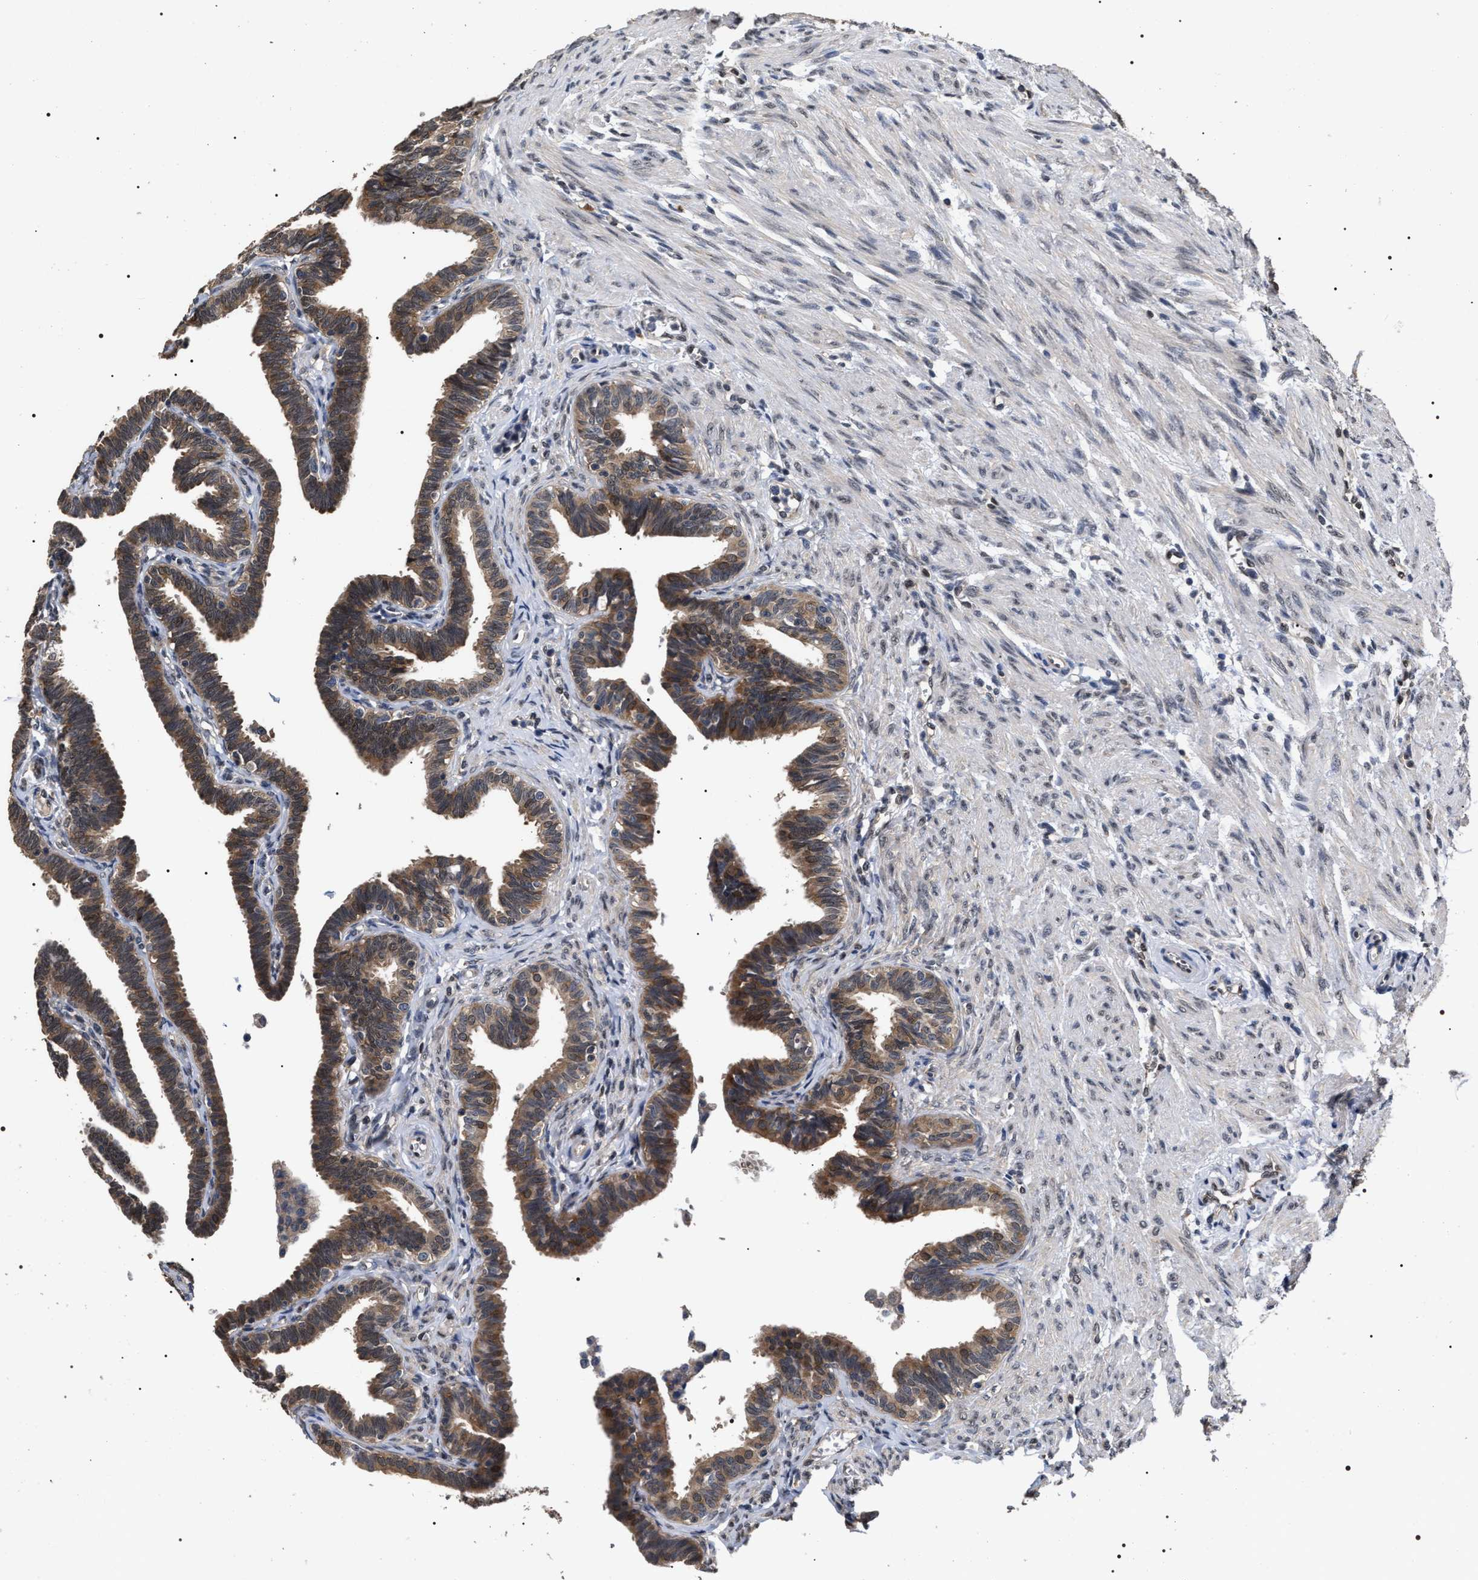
{"staining": {"intensity": "moderate", "quantity": ">75%", "location": "cytoplasmic/membranous,nuclear"}, "tissue": "fallopian tube", "cell_type": "Glandular cells", "image_type": "normal", "snomed": [{"axis": "morphology", "description": "Normal tissue, NOS"}, {"axis": "topography", "description": "Fallopian tube"}, {"axis": "topography", "description": "Ovary"}], "caption": "Immunohistochemical staining of benign fallopian tube exhibits moderate cytoplasmic/membranous,nuclear protein expression in approximately >75% of glandular cells. The staining is performed using DAB (3,3'-diaminobenzidine) brown chromogen to label protein expression. The nuclei are counter-stained blue using hematoxylin.", "gene": "UPF3A", "patient": {"sex": "female", "age": 23}}